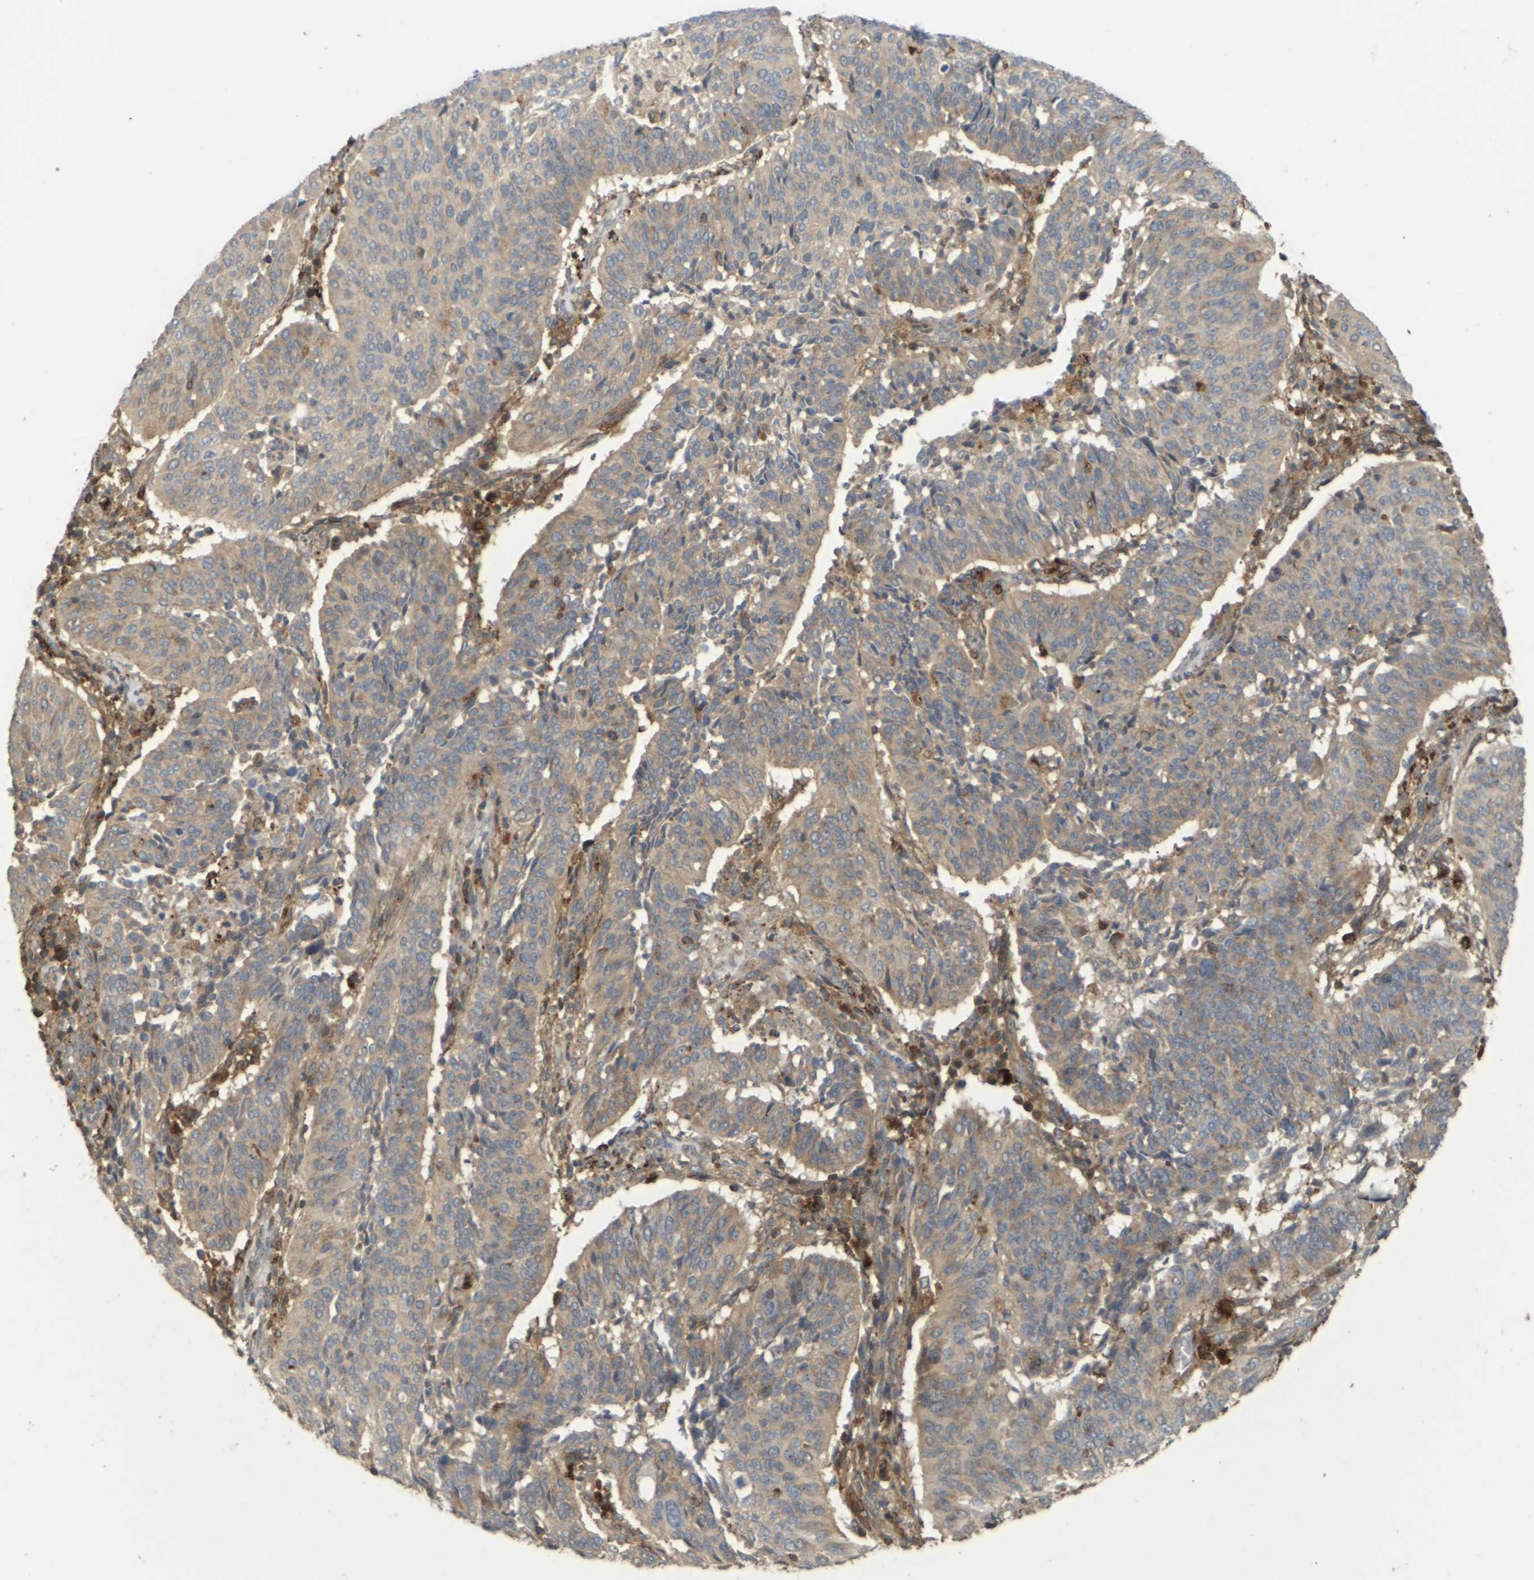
{"staining": {"intensity": "moderate", "quantity": ">75%", "location": "cytoplasmic/membranous"}, "tissue": "cervical cancer", "cell_type": "Tumor cells", "image_type": "cancer", "snomed": [{"axis": "morphology", "description": "Normal tissue, NOS"}, {"axis": "morphology", "description": "Squamous cell carcinoma, NOS"}, {"axis": "topography", "description": "Cervix"}], "caption": "DAB immunohistochemical staining of squamous cell carcinoma (cervical) demonstrates moderate cytoplasmic/membranous protein staining in about >75% of tumor cells.", "gene": "KSR1", "patient": {"sex": "female", "age": 39}}